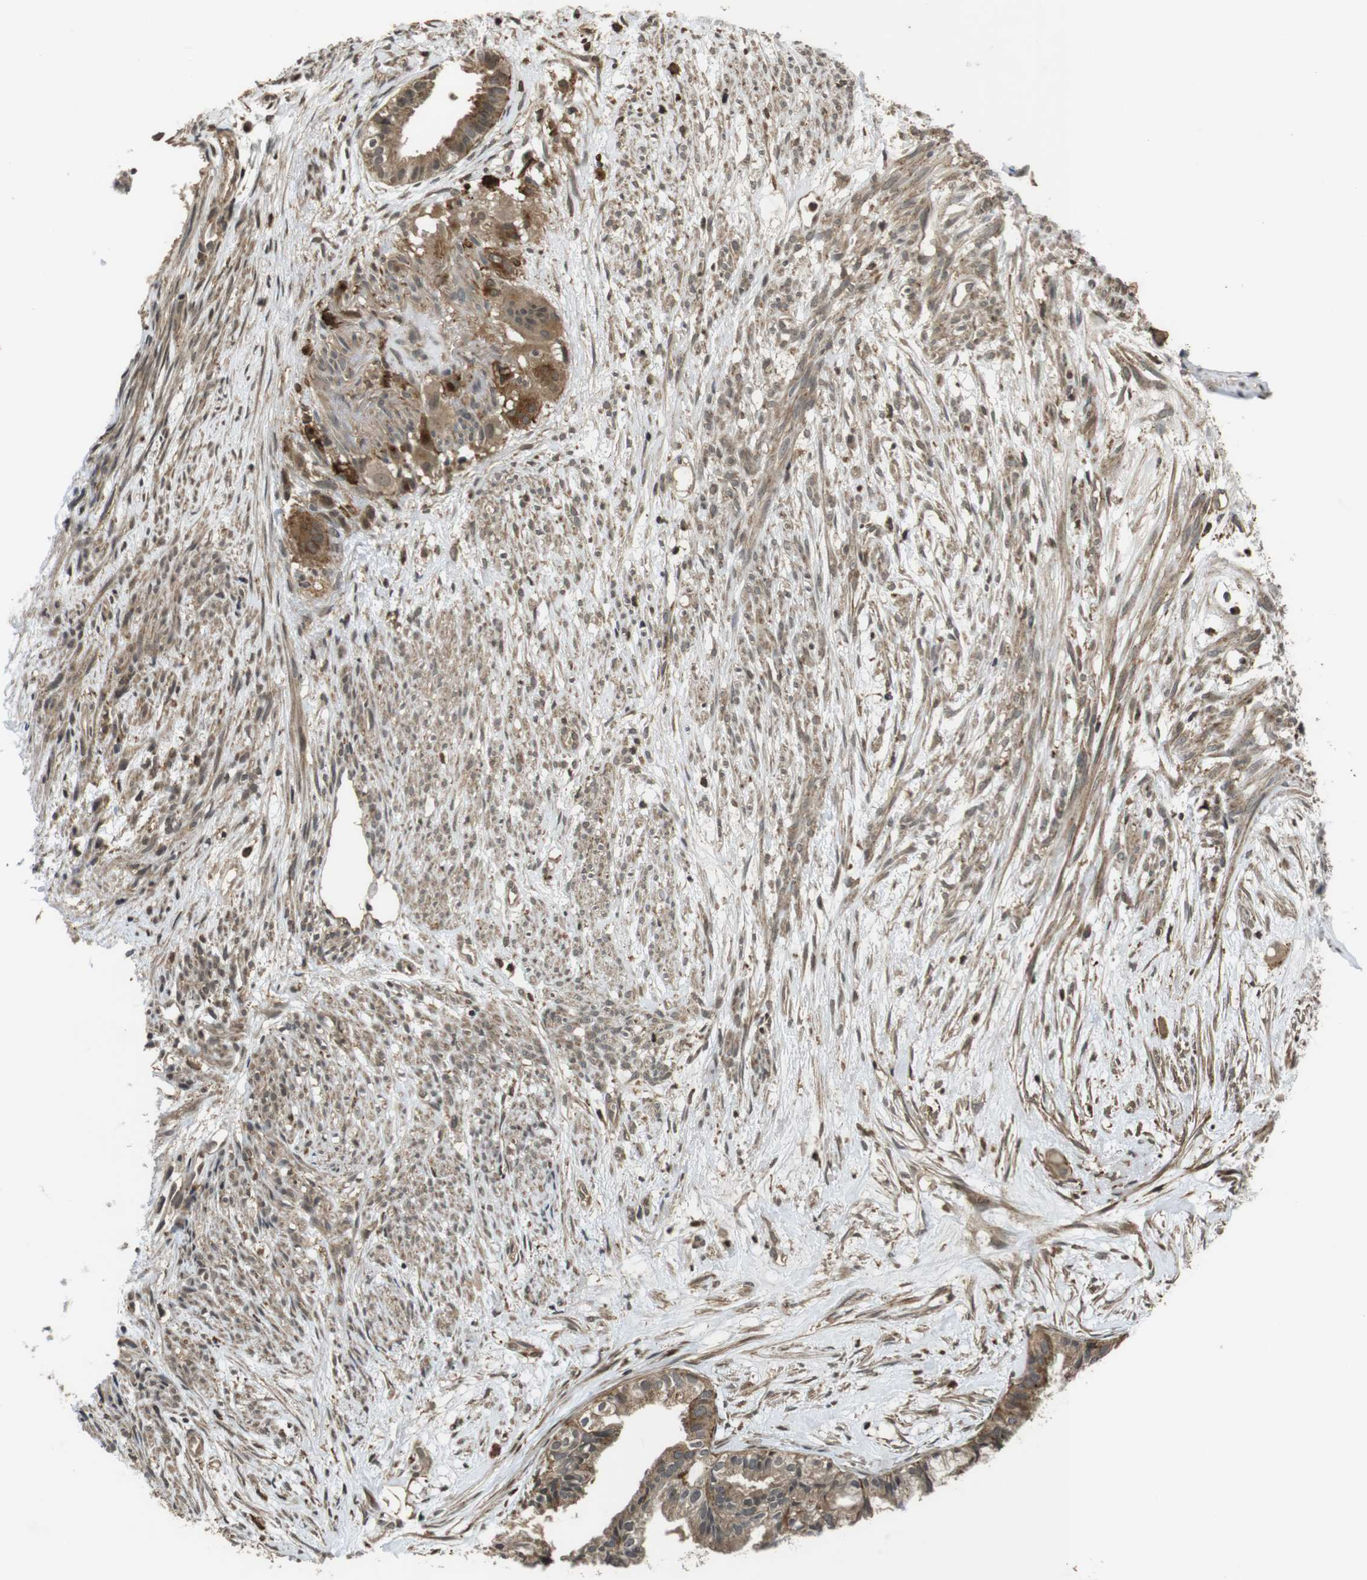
{"staining": {"intensity": "moderate", "quantity": ">75%", "location": "cytoplasmic/membranous"}, "tissue": "cervical cancer", "cell_type": "Tumor cells", "image_type": "cancer", "snomed": [{"axis": "morphology", "description": "Normal tissue, NOS"}, {"axis": "morphology", "description": "Adenocarcinoma, NOS"}, {"axis": "topography", "description": "Cervix"}, {"axis": "topography", "description": "Endometrium"}], "caption": "DAB (3,3'-diaminobenzidine) immunohistochemical staining of adenocarcinoma (cervical) shows moderate cytoplasmic/membranous protein positivity in approximately >75% of tumor cells.", "gene": "FZD10", "patient": {"sex": "female", "age": 86}}